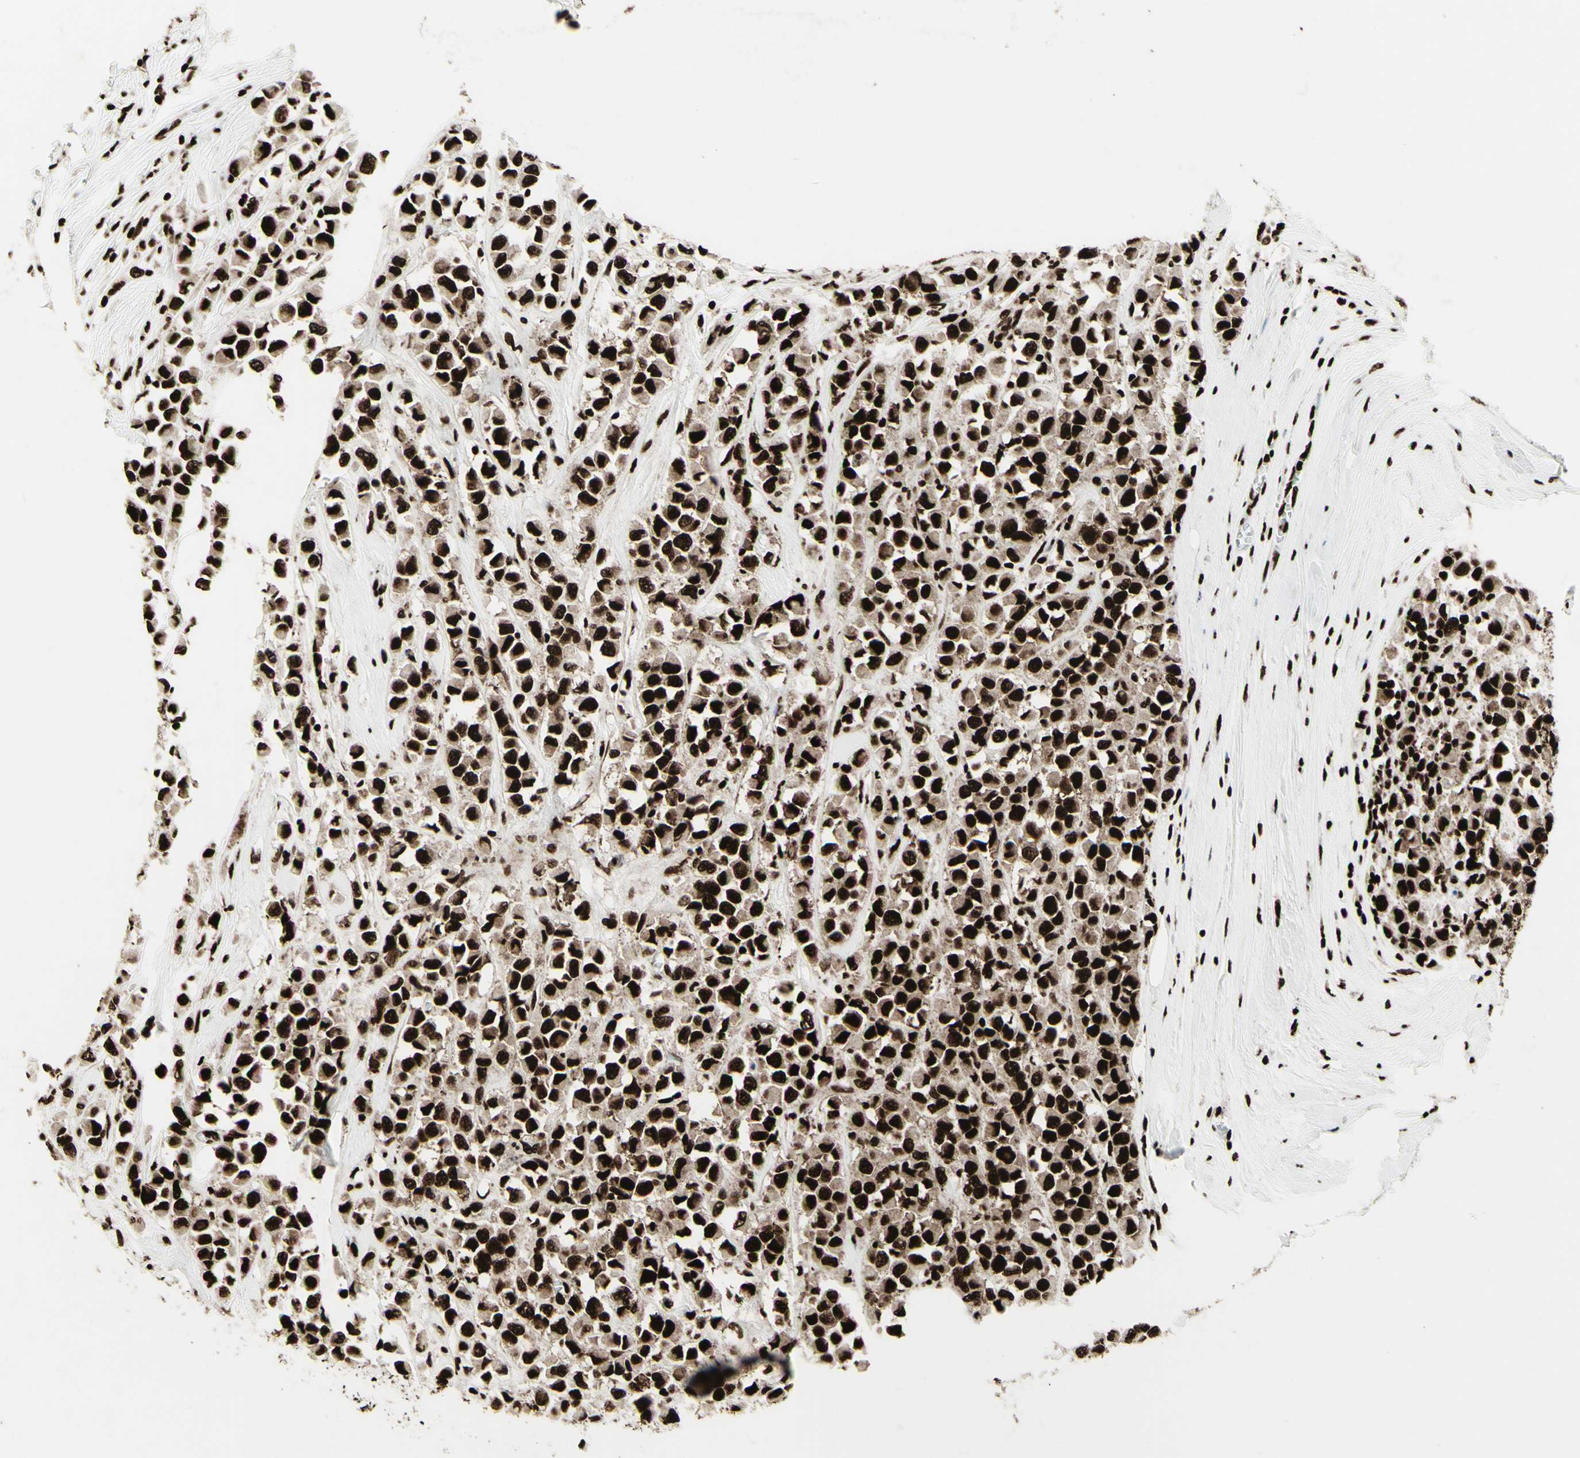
{"staining": {"intensity": "strong", "quantity": ">75%", "location": "nuclear"}, "tissue": "breast cancer", "cell_type": "Tumor cells", "image_type": "cancer", "snomed": [{"axis": "morphology", "description": "Duct carcinoma"}, {"axis": "topography", "description": "Breast"}], "caption": "High-power microscopy captured an immunohistochemistry (IHC) histopathology image of breast cancer, revealing strong nuclear staining in about >75% of tumor cells.", "gene": "U2AF2", "patient": {"sex": "female", "age": 61}}